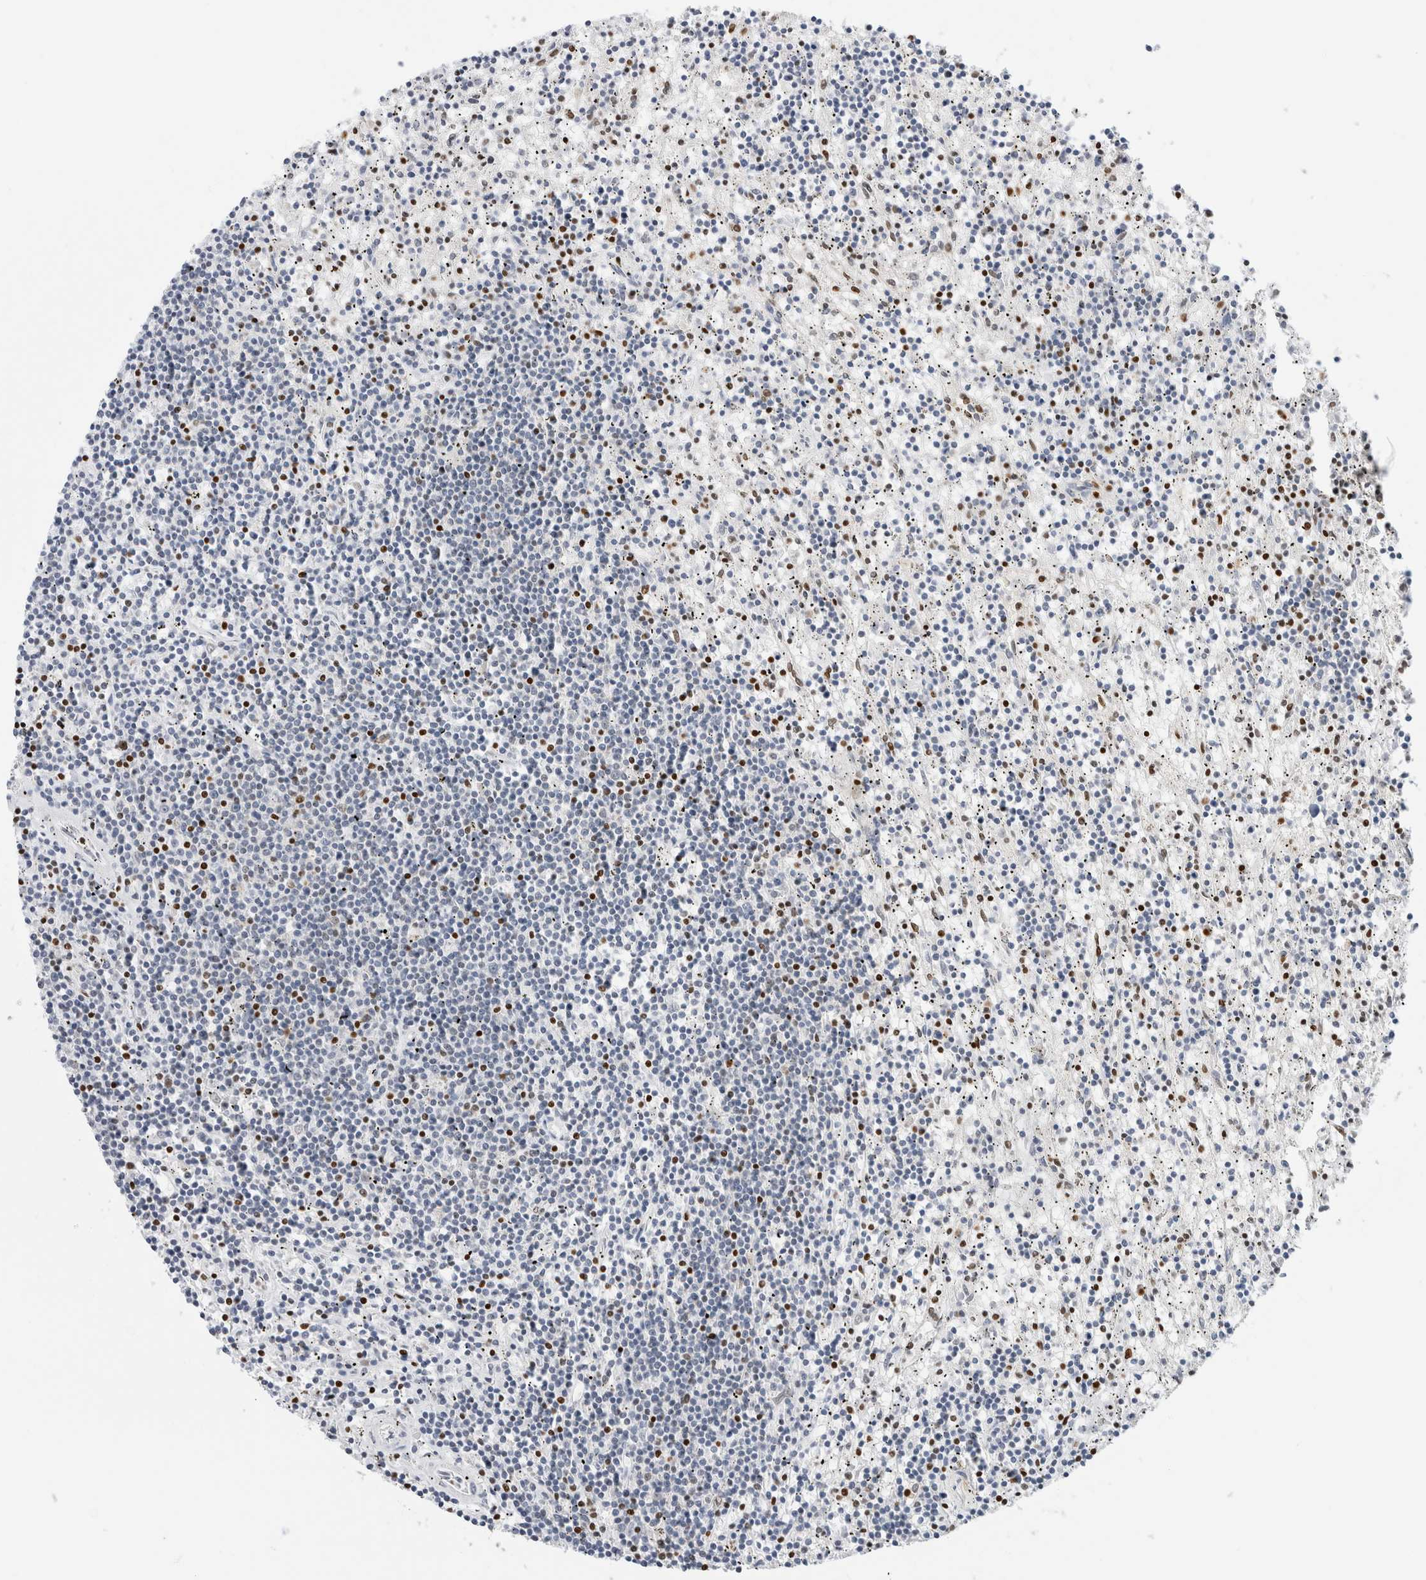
{"staining": {"intensity": "negative", "quantity": "none", "location": "none"}, "tissue": "lymphoma", "cell_type": "Tumor cells", "image_type": "cancer", "snomed": [{"axis": "morphology", "description": "Malignant lymphoma, non-Hodgkin's type, Low grade"}, {"axis": "topography", "description": "Spleen"}], "caption": "This is an immunohistochemistry (IHC) histopathology image of human lymphoma. There is no expression in tumor cells.", "gene": "COPS7A", "patient": {"sex": "male", "age": 76}}